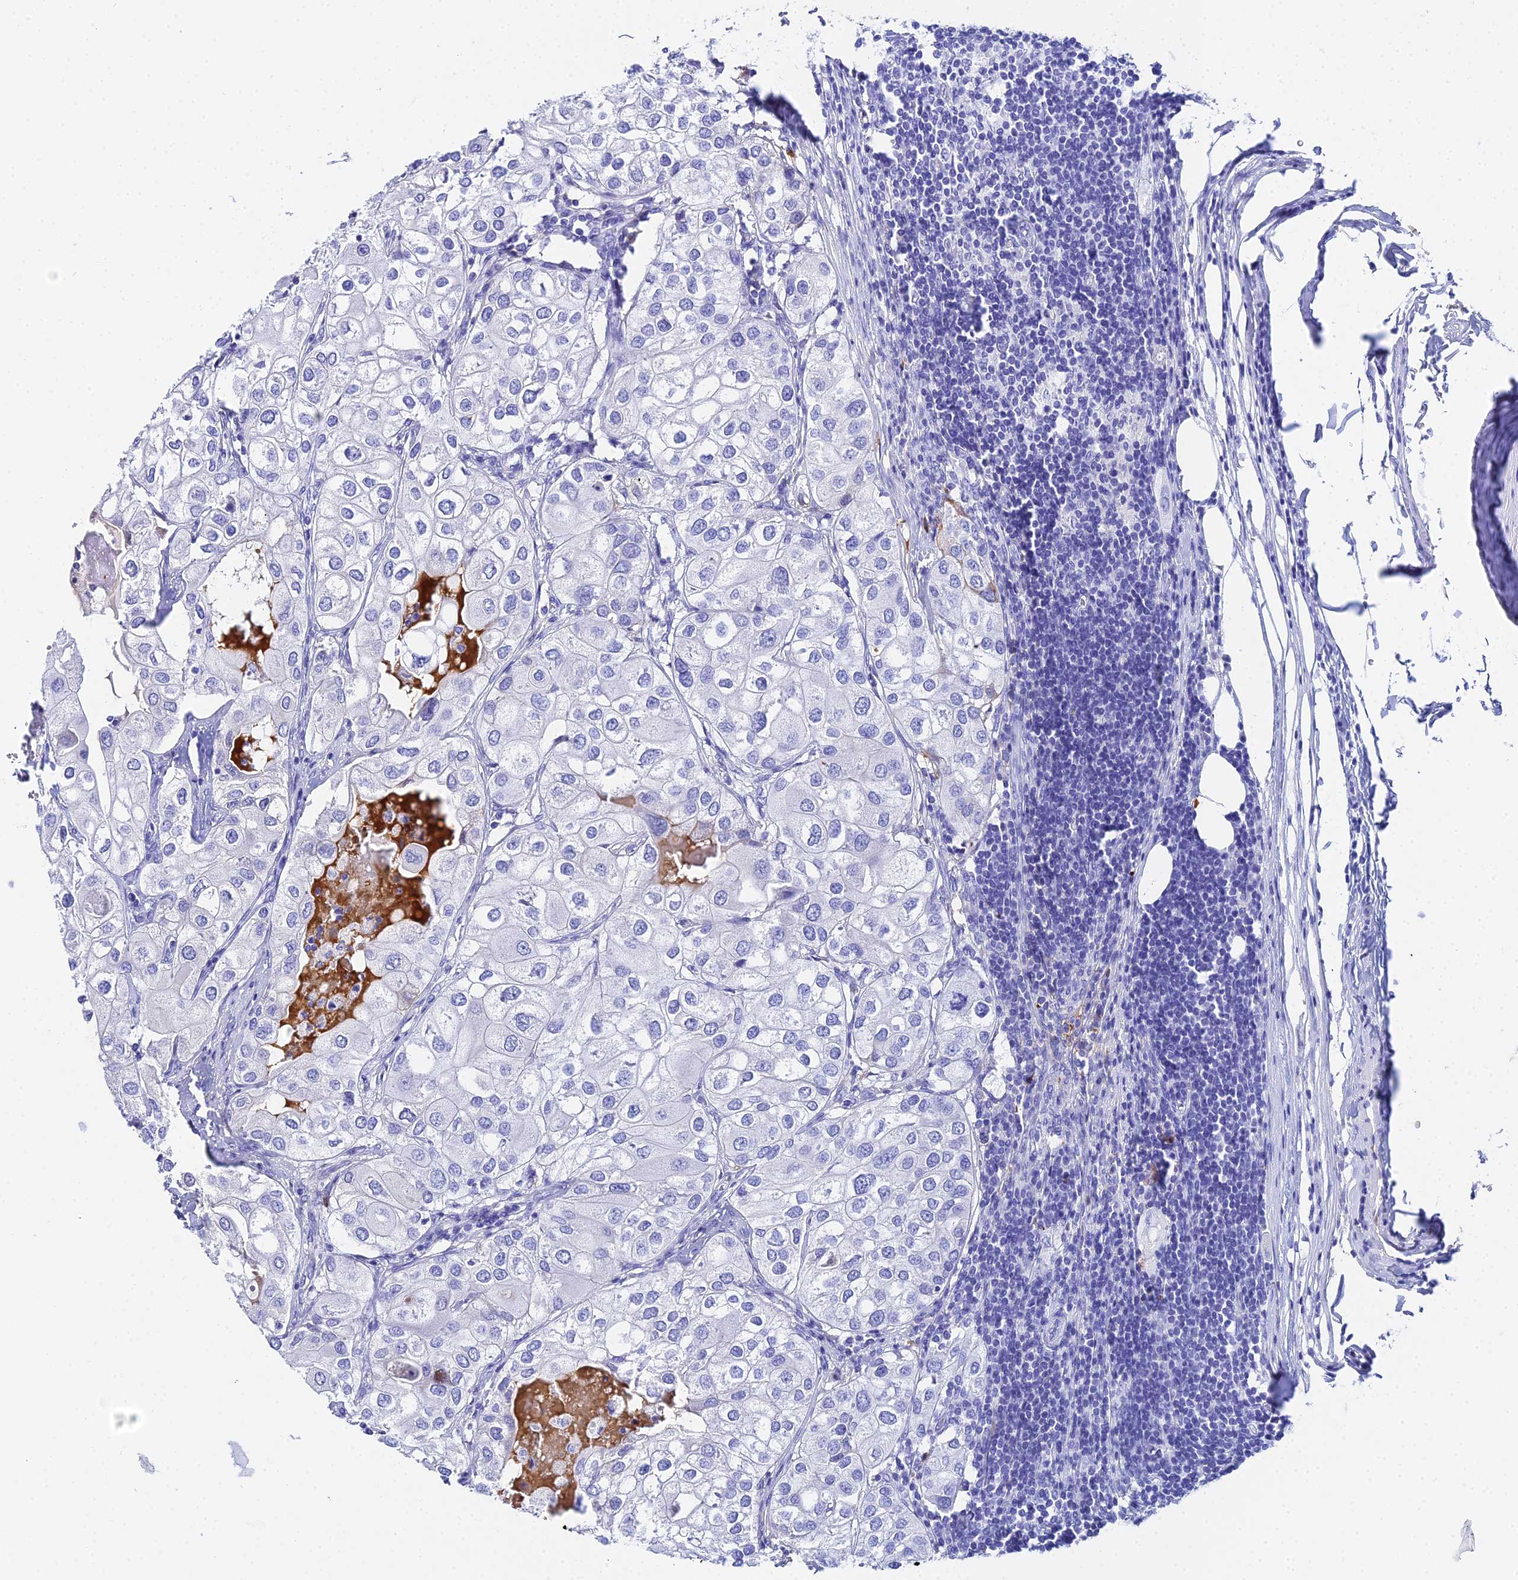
{"staining": {"intensity": "negative", "quantity": "none", "location": "none"}, "tissue": "urothelial cancer", "cell_type": "Tumor cells", "image_type": "cancer", "snomed": [{"axis": "morphology", "description": "Urothelial carcinoma, High grade"}, {"axis": "topography", "description": "Urinary bladder"}], "caption": "Immunohistochemical staining of human urothelial cancer exhibits no significant expression in tumor cells. The staining is performed using DAB brown chromogen with nuclei counter-stained in using hematoxylin.", "gene": "CELA3A", "patient": {"sex": "male", "age": 64}}